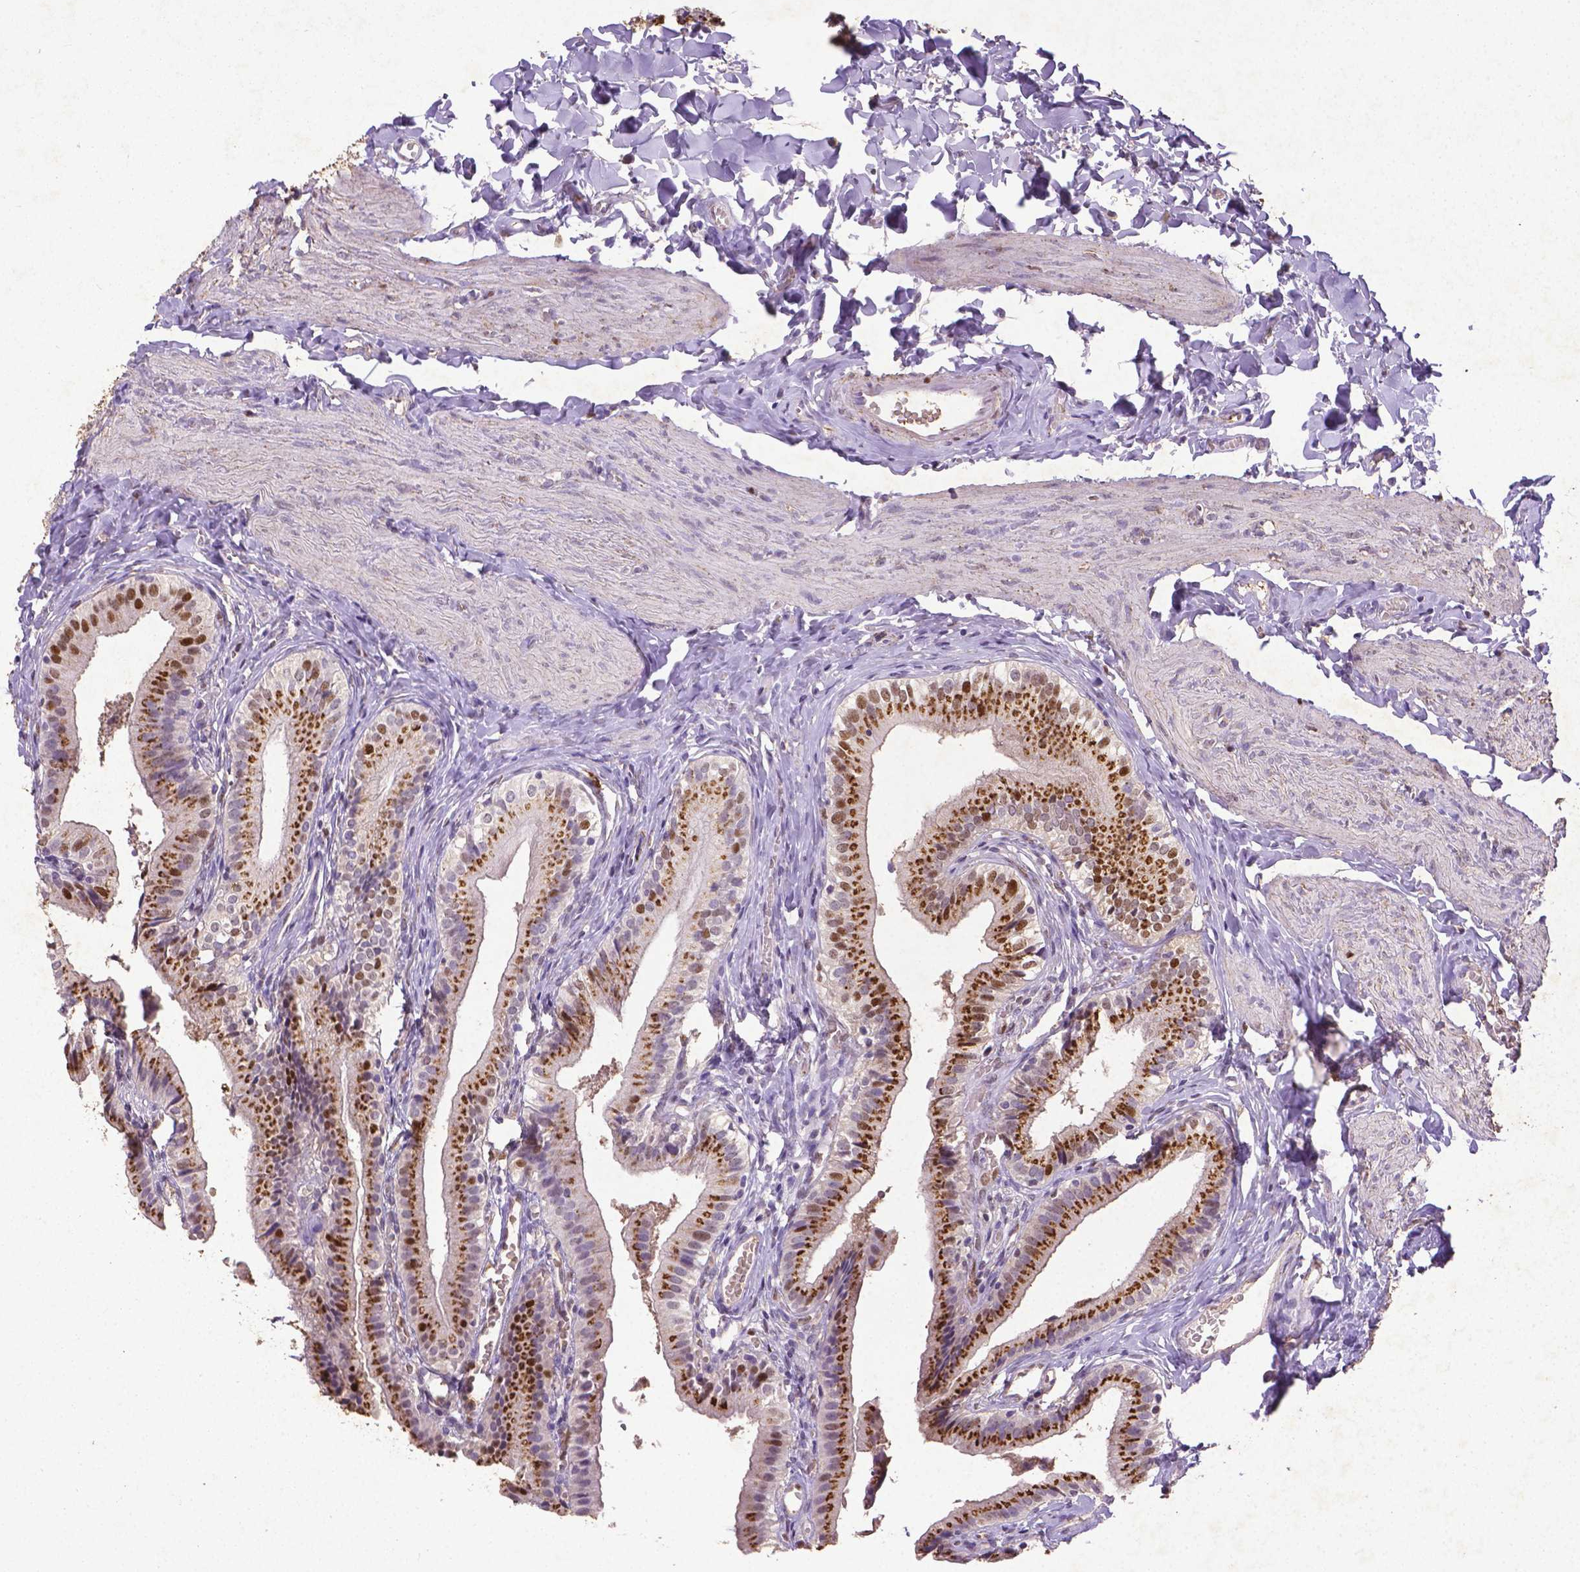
{"staining": {"intensity": "strong", "quantity": "25%-75%", "location": "cytoplasmic/membranous,nuclear"}, "tissue": "gallbladder", "cell_type": "Glandular cells", "image_type": "normal", "snomed": [{"axis": "morphology", "description": "Normal tissue, NOS"}, {"axis": "topography", "description": "Gallbladder"}], "caption": "Immunohistochemical staining of unremarkable human gallbladder demonstrates 25%-75% levels of strong cytoplasmic/membranous,nuclear protein positivity in about 25%-75% of glandular cells.", "gene": "CDKN1A", "patient": {"sex": "female", "age": 47}}